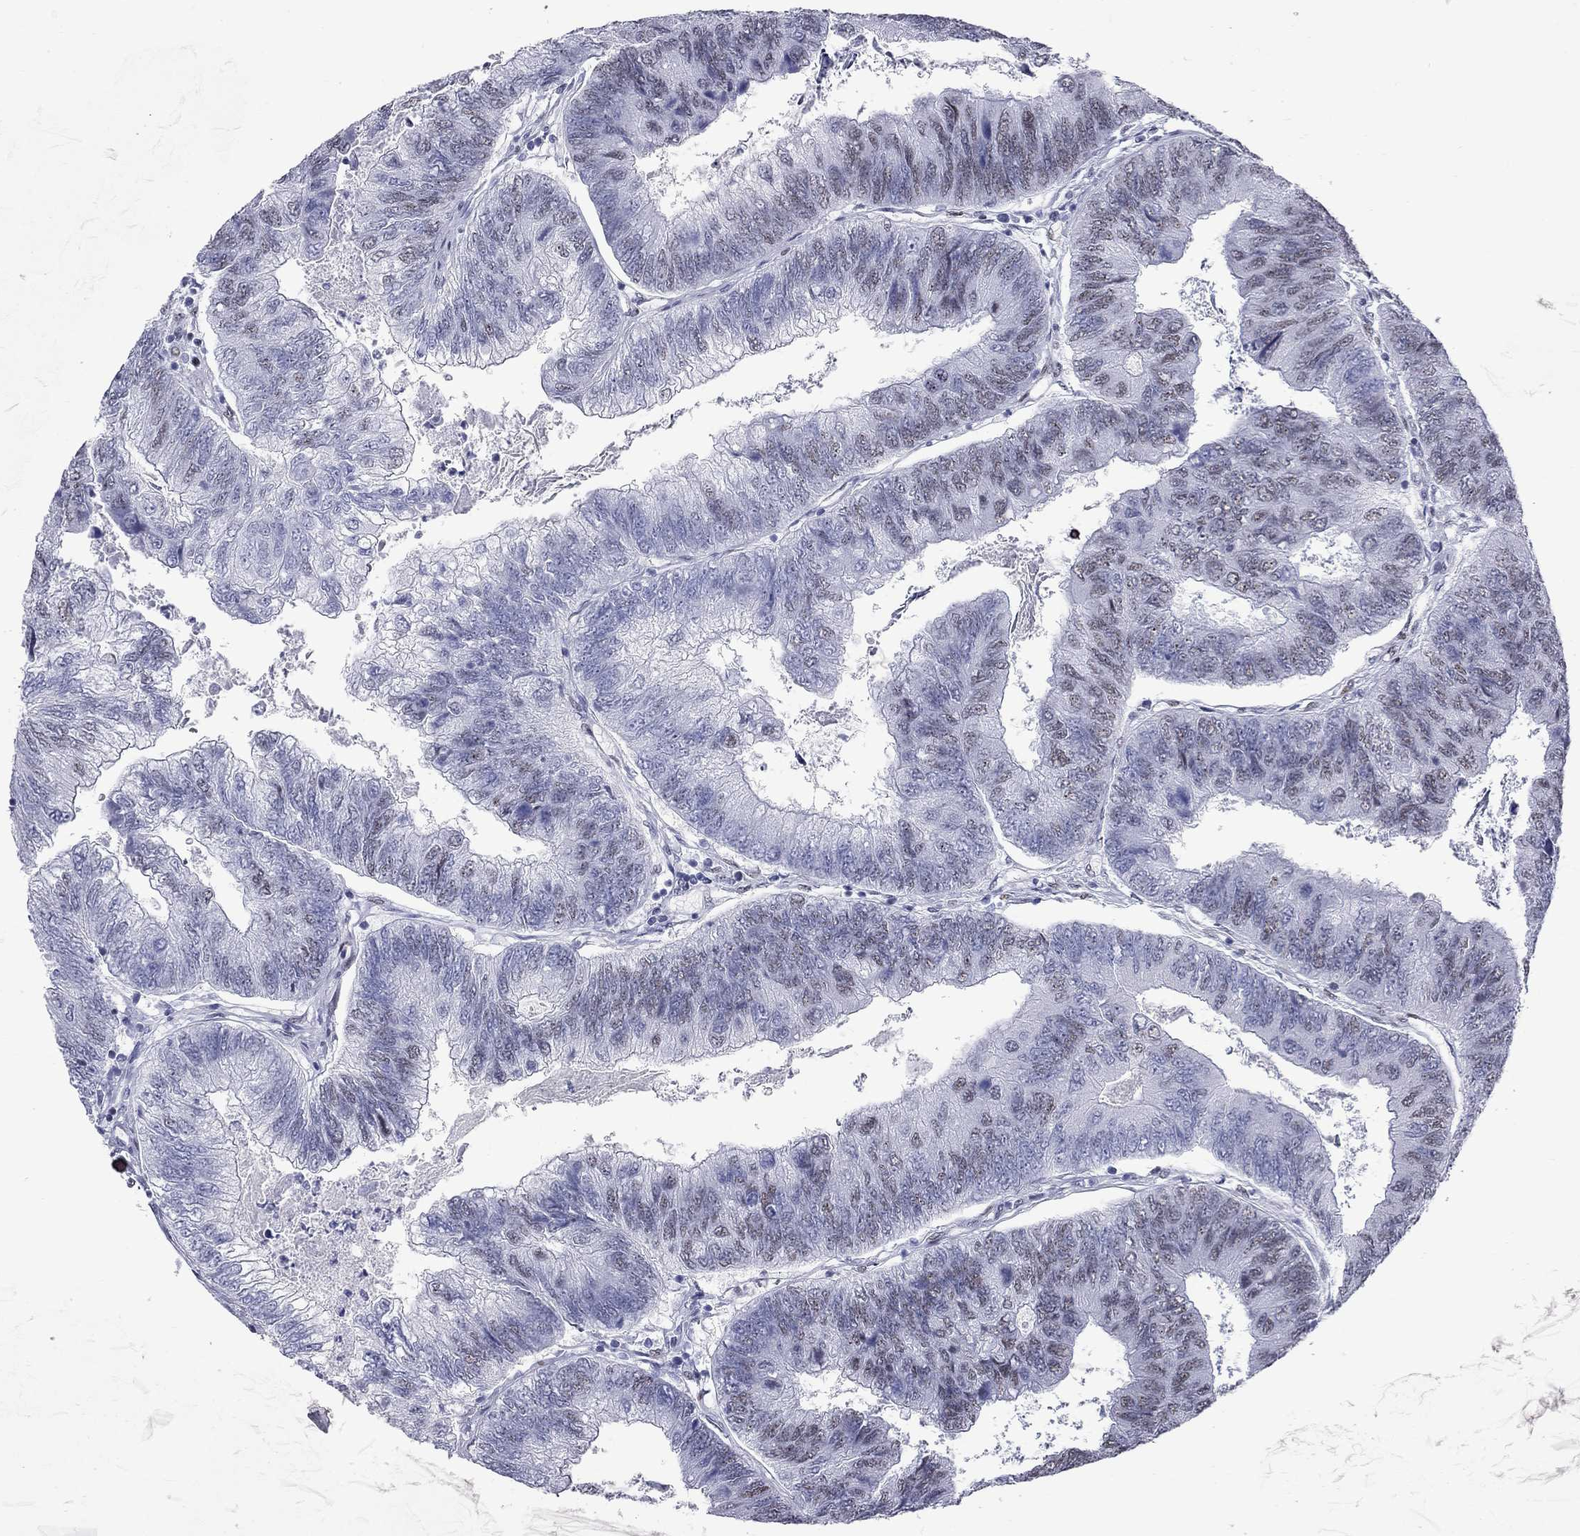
{"staining": {"intensity": "negative", "quantity": "none", "location": "none"}, "tissue": "colorectal cancer", "cell_type": "Tumor cells", "image_type": "cancer", "snomed": [{"axis": "morphology", "description": "Adenocarcinoma, NOS"}, {"axis": "topography", "description": "Colon"}], "caption": "High magnification brightfield microscopy of adenocarcinoma (colorectal) stained with DAB (3,3'-diaminobenzidine) (brown) and counterstained with hematoxylin (blue): tumor cells show no significant staining.", "gene": "ASF1B", "patient": {"sex": "female", "age": 67}}